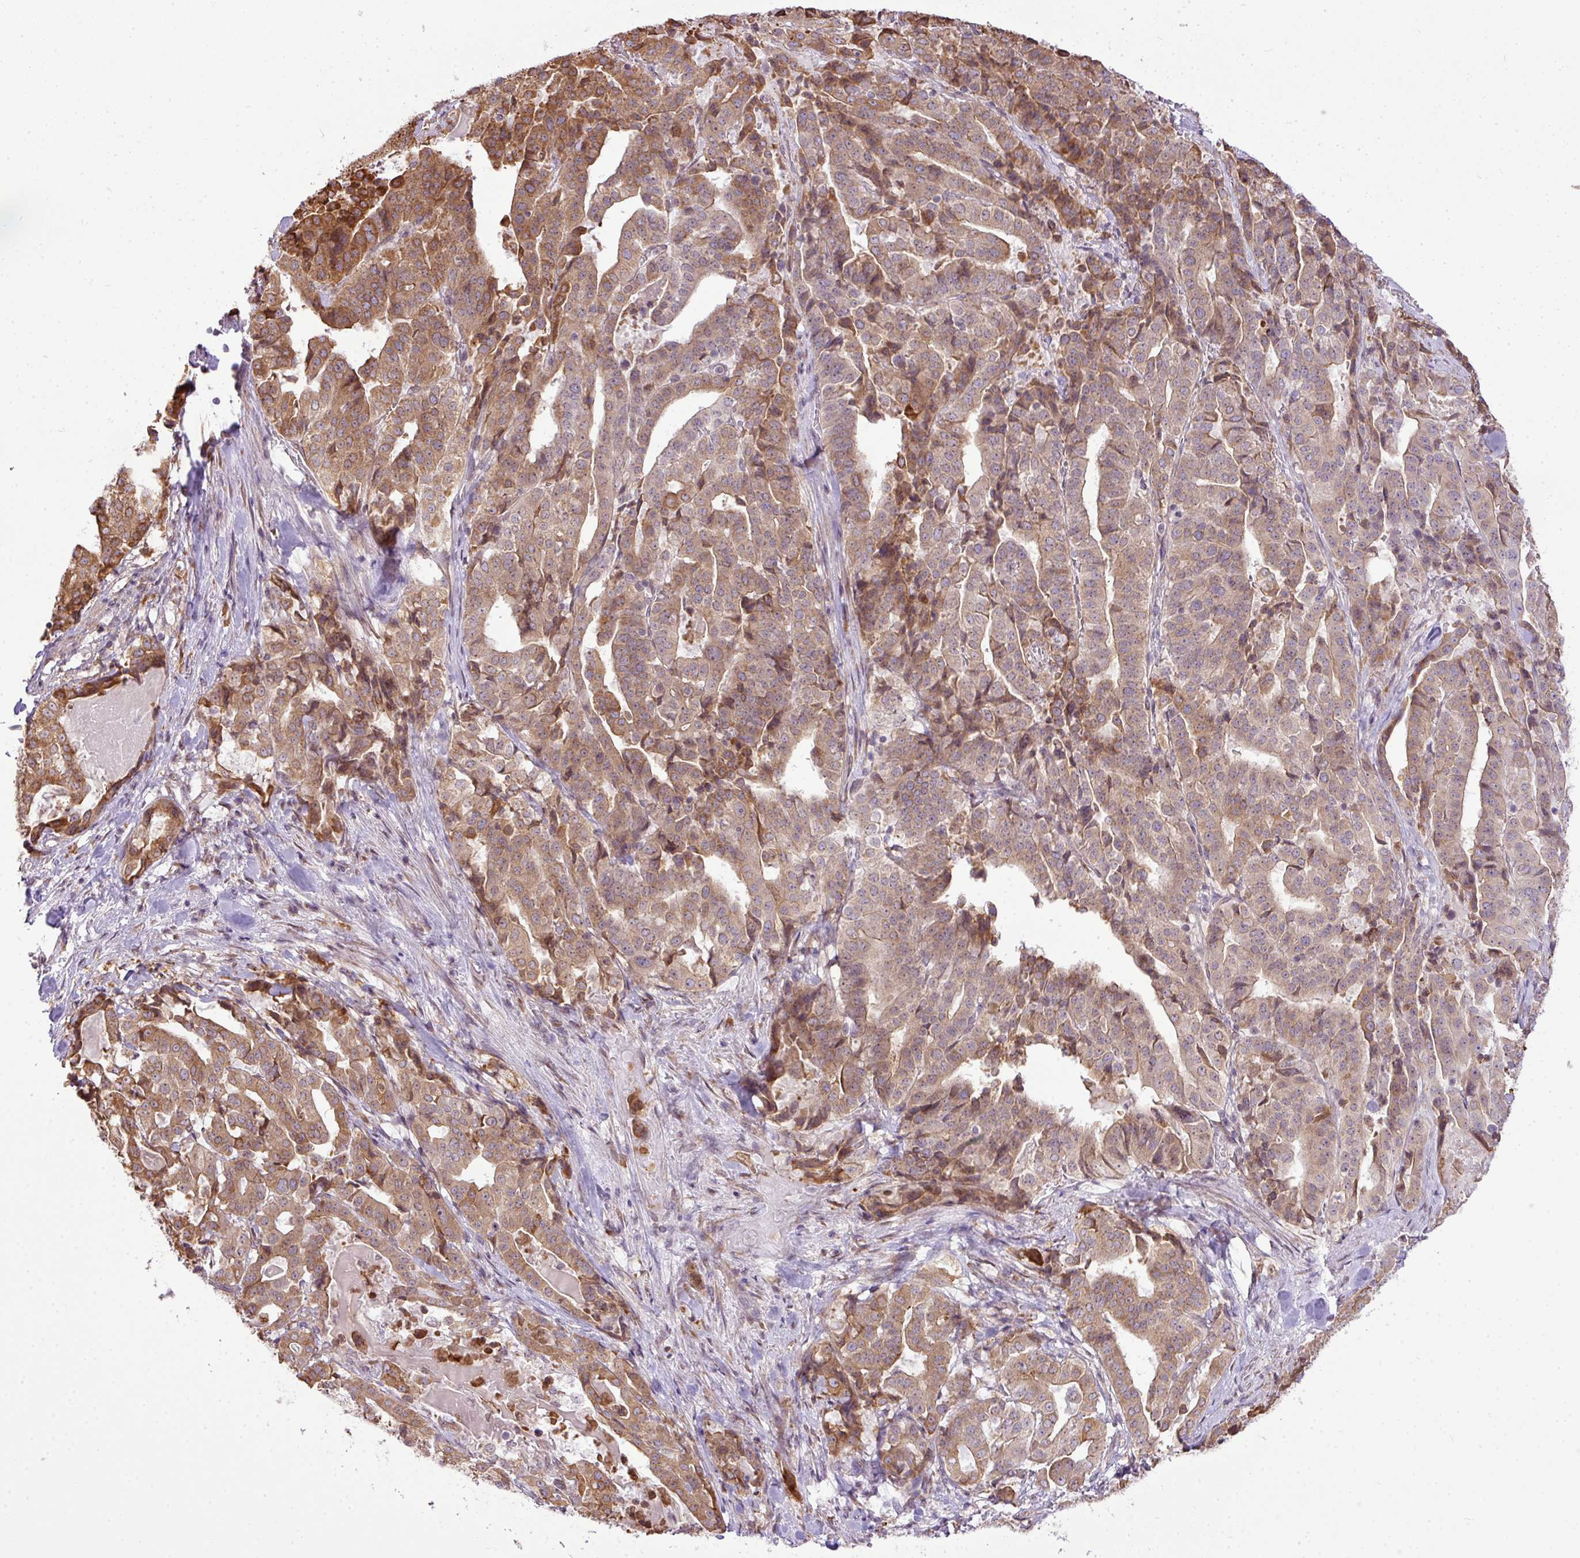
{"staining": {"intensity": "moderate", "quantity": ">75%", "location": "cytoplasmic/membranous"}, "tissue": "stomach cancer", "cell_type": "Tumor cells", "image_type": "cancer", "snomed": [{"axis": "morphology", "description": "Adenocarcinoma, NOS"}, {"axis": "topography", "description": "Stomach"}], "caption": "Stomach adenocarcinoma stained with immunohistochemistry (IHC) exhibits moderate cytoplasmic/membranous staining in approximately >75% of tumor cells. The staining was performed using DAB to visualize the protein expression in brown, while the nuclei were stained in blue with hematoxylin (Magnification: 20x).", "gene": "COX18", "patient": {"sex": "male", "age": 48}}